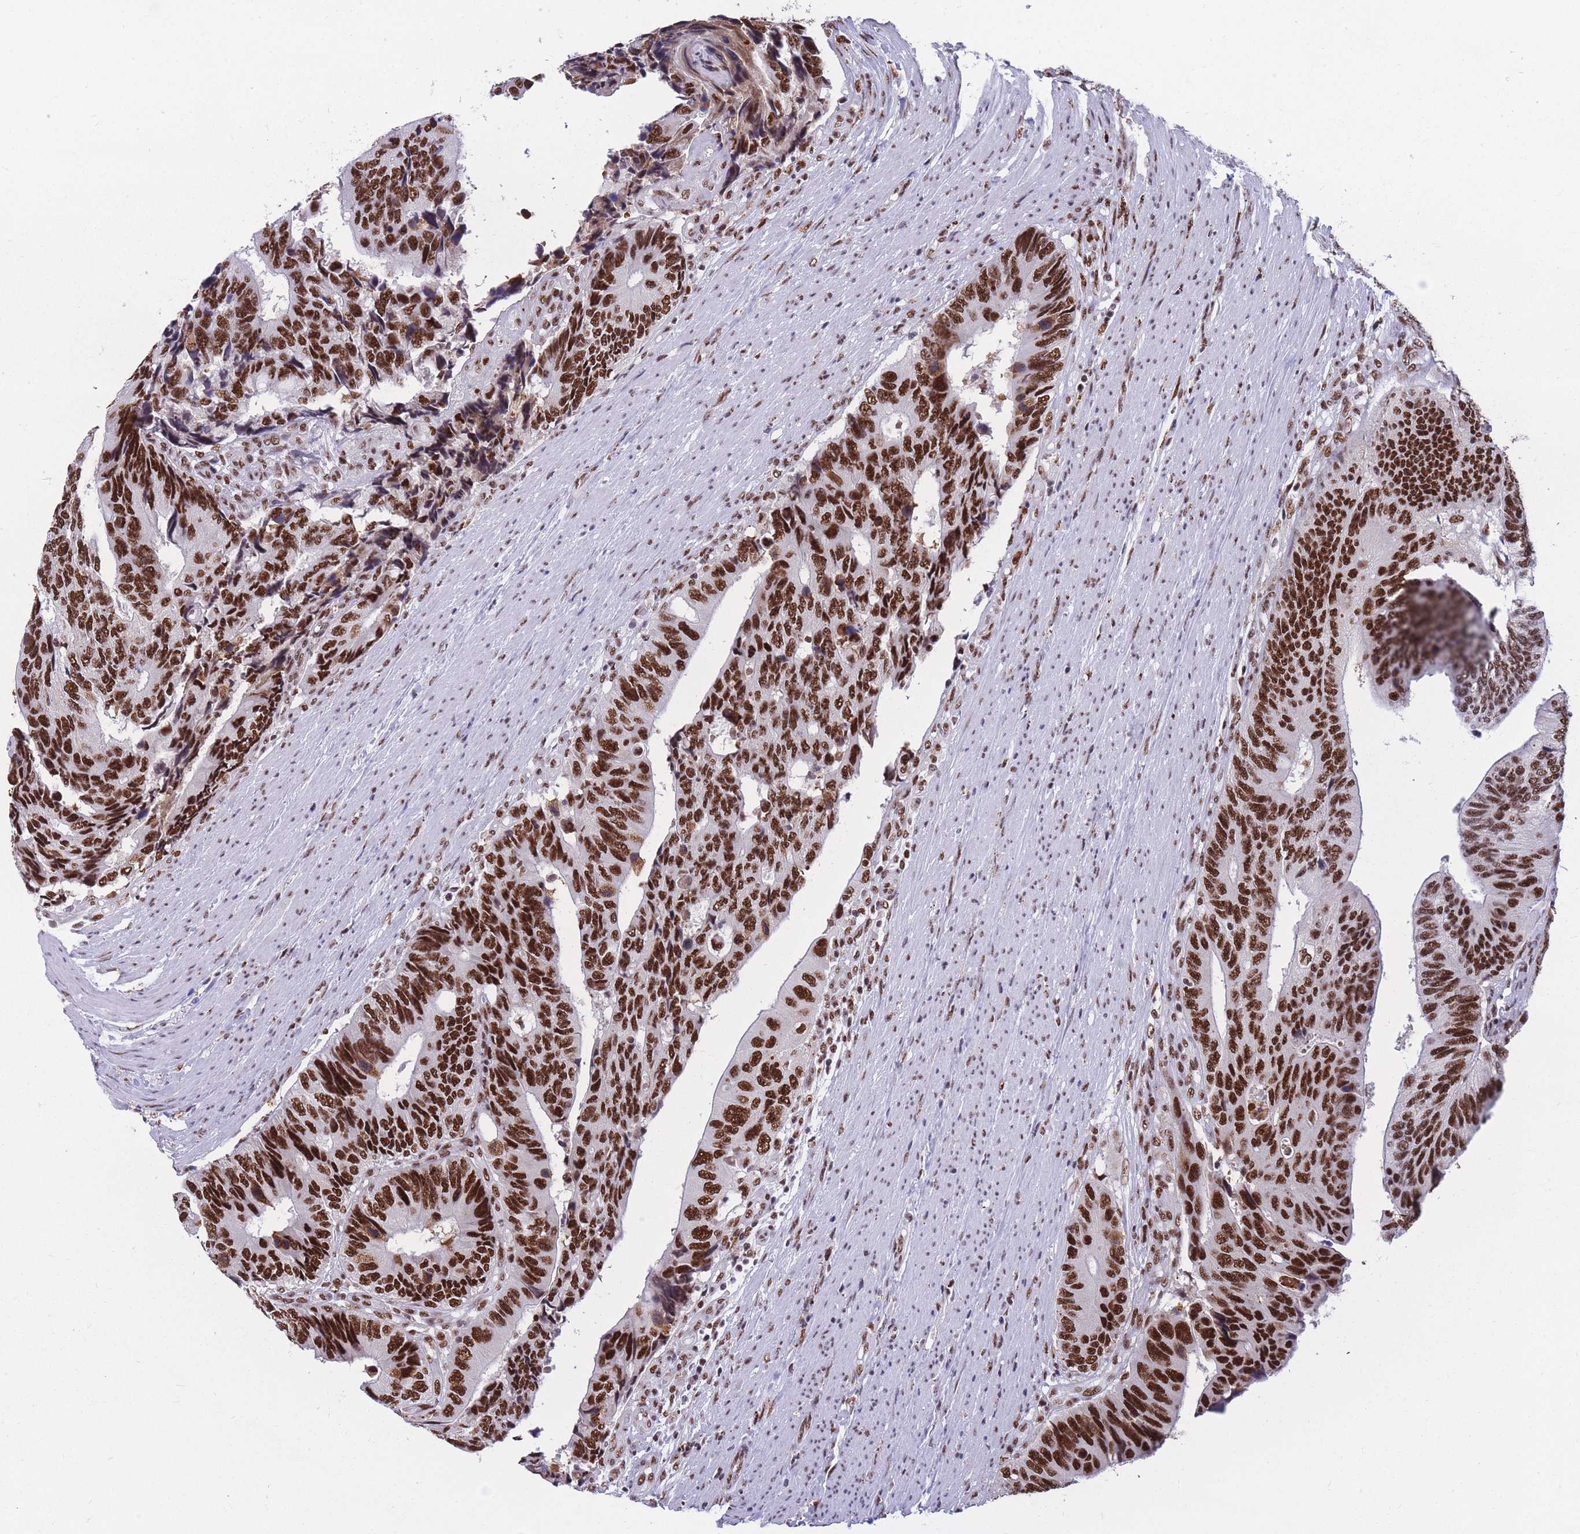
{"staining": {"intensity": "strong", "quantity": ">75%", "location": "nuclear"}, "tissue": "colorectal cancer", "cell_type": "Tumor cells", "image_type": "cancer", "snomed": [{"axis": "morphology", "description": "Adenocarcinoma, NOS"}, {"axis": "topography", "description": "Colon"}], "caption": "Immunohistochemical staining of human adenocarcinoma (colorectal) shows strong nuclear protein positivity in approximately >75% of tumor cells. The staining is performed using DAB brown chromogen to label protein expression. The nuclei are counter-stained blue using hematoxylin.", "gene": "PRPF19", "patient": {"sex": "male", "age": 87}}